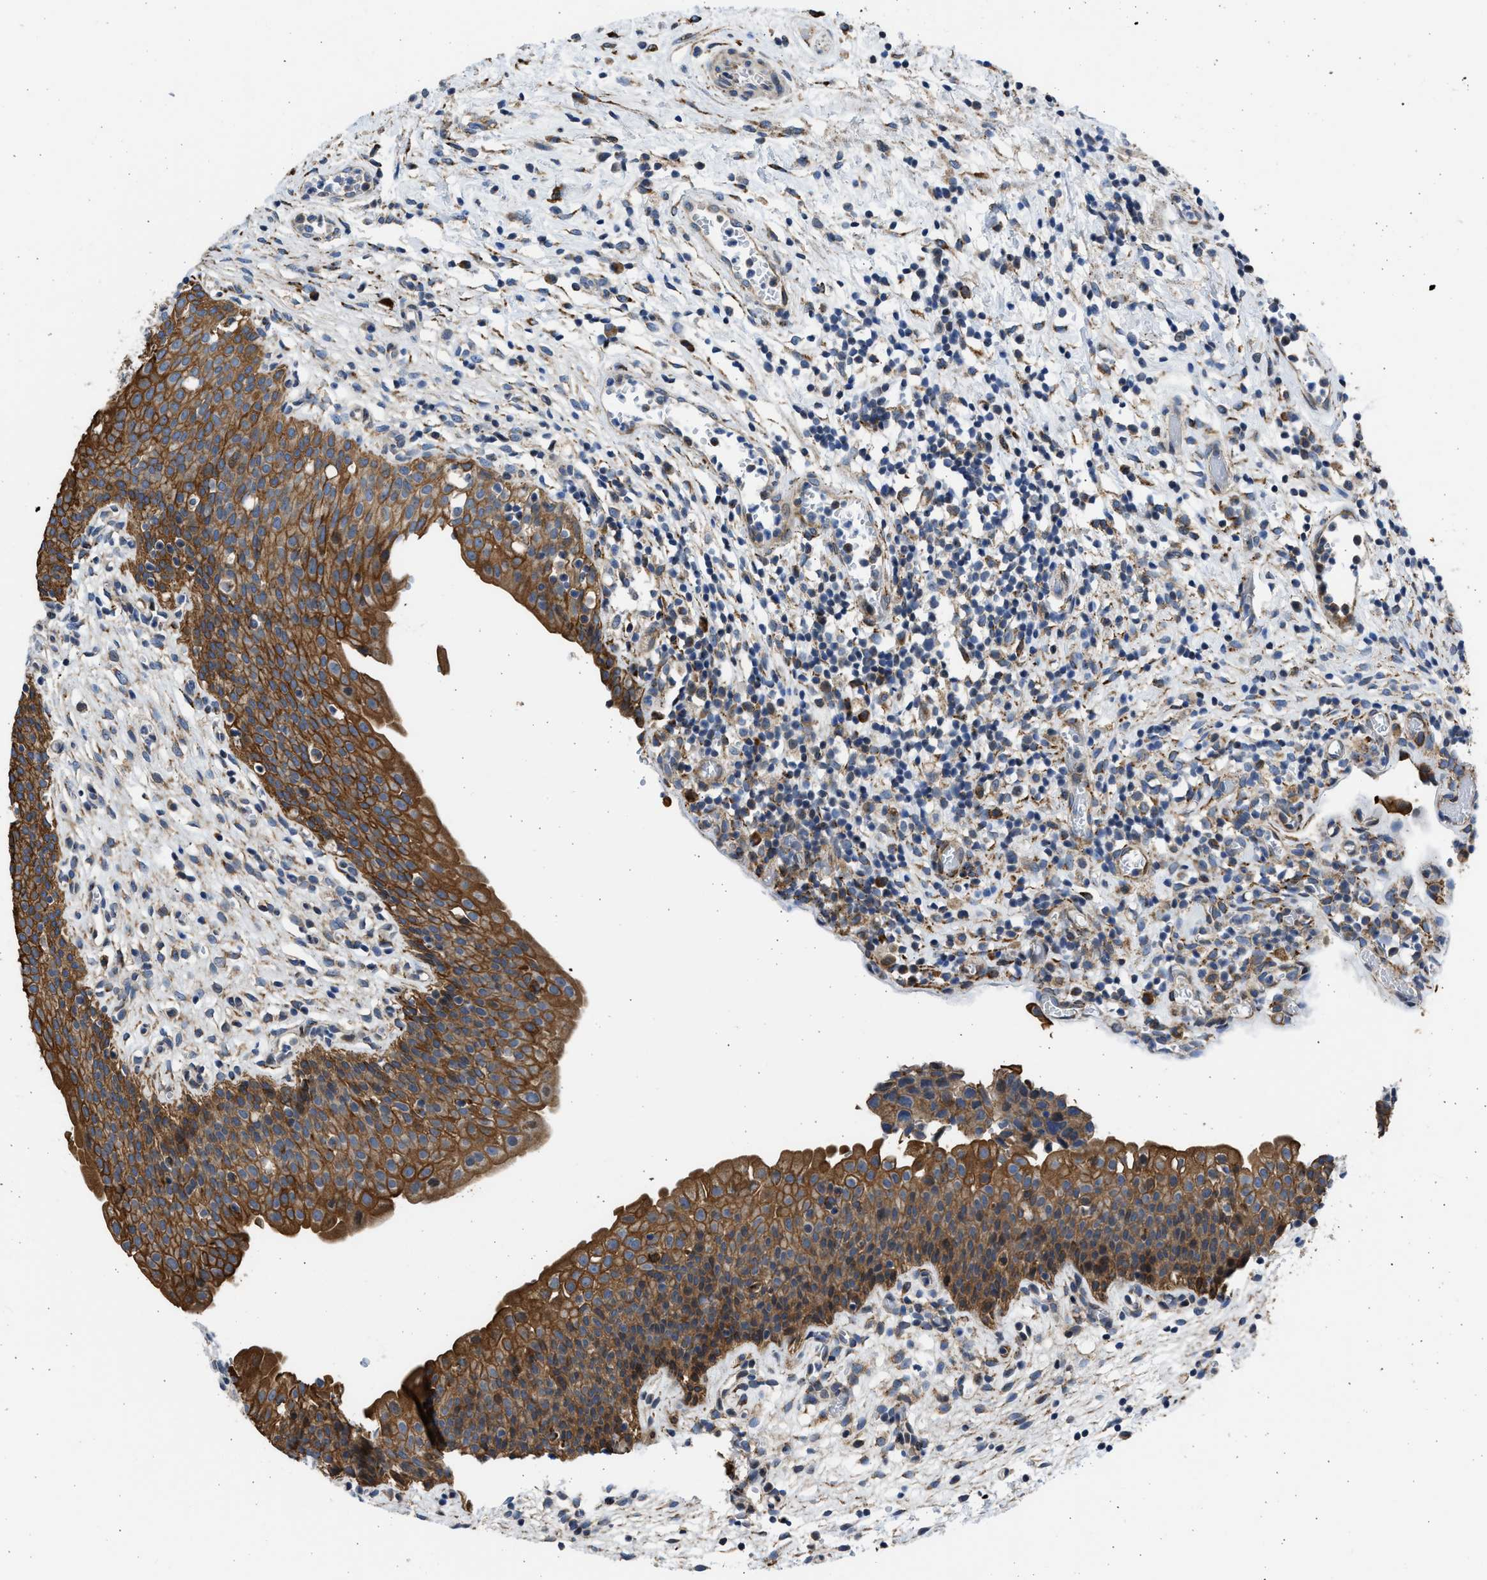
{"staining": {"intensity": "strong", "quantity": ">75%", "location": "cytoplasmic/membranous"}, "tissue": "urinary bladder", "cell_type": "Urothelial cells", "image_type": "normal", "snomed": [{"axis": "morphology", "description": "Normal tissue, NOS"}, {"axis": "topography", "description": "Urinary bladder"}], "caption": "Protein staining by IHC reveals strong cytoplasmic/membranous positivity in approximately >75% of urothelial cells in normal urinary bladder. The staining was performed using DAB to visualize the protein expression in brown, while the nuclei were stained in blue with hematoxylin (Magnification: 20x).", "gene": "PLD2", "patient": {"sex": "male", "age": 37}}